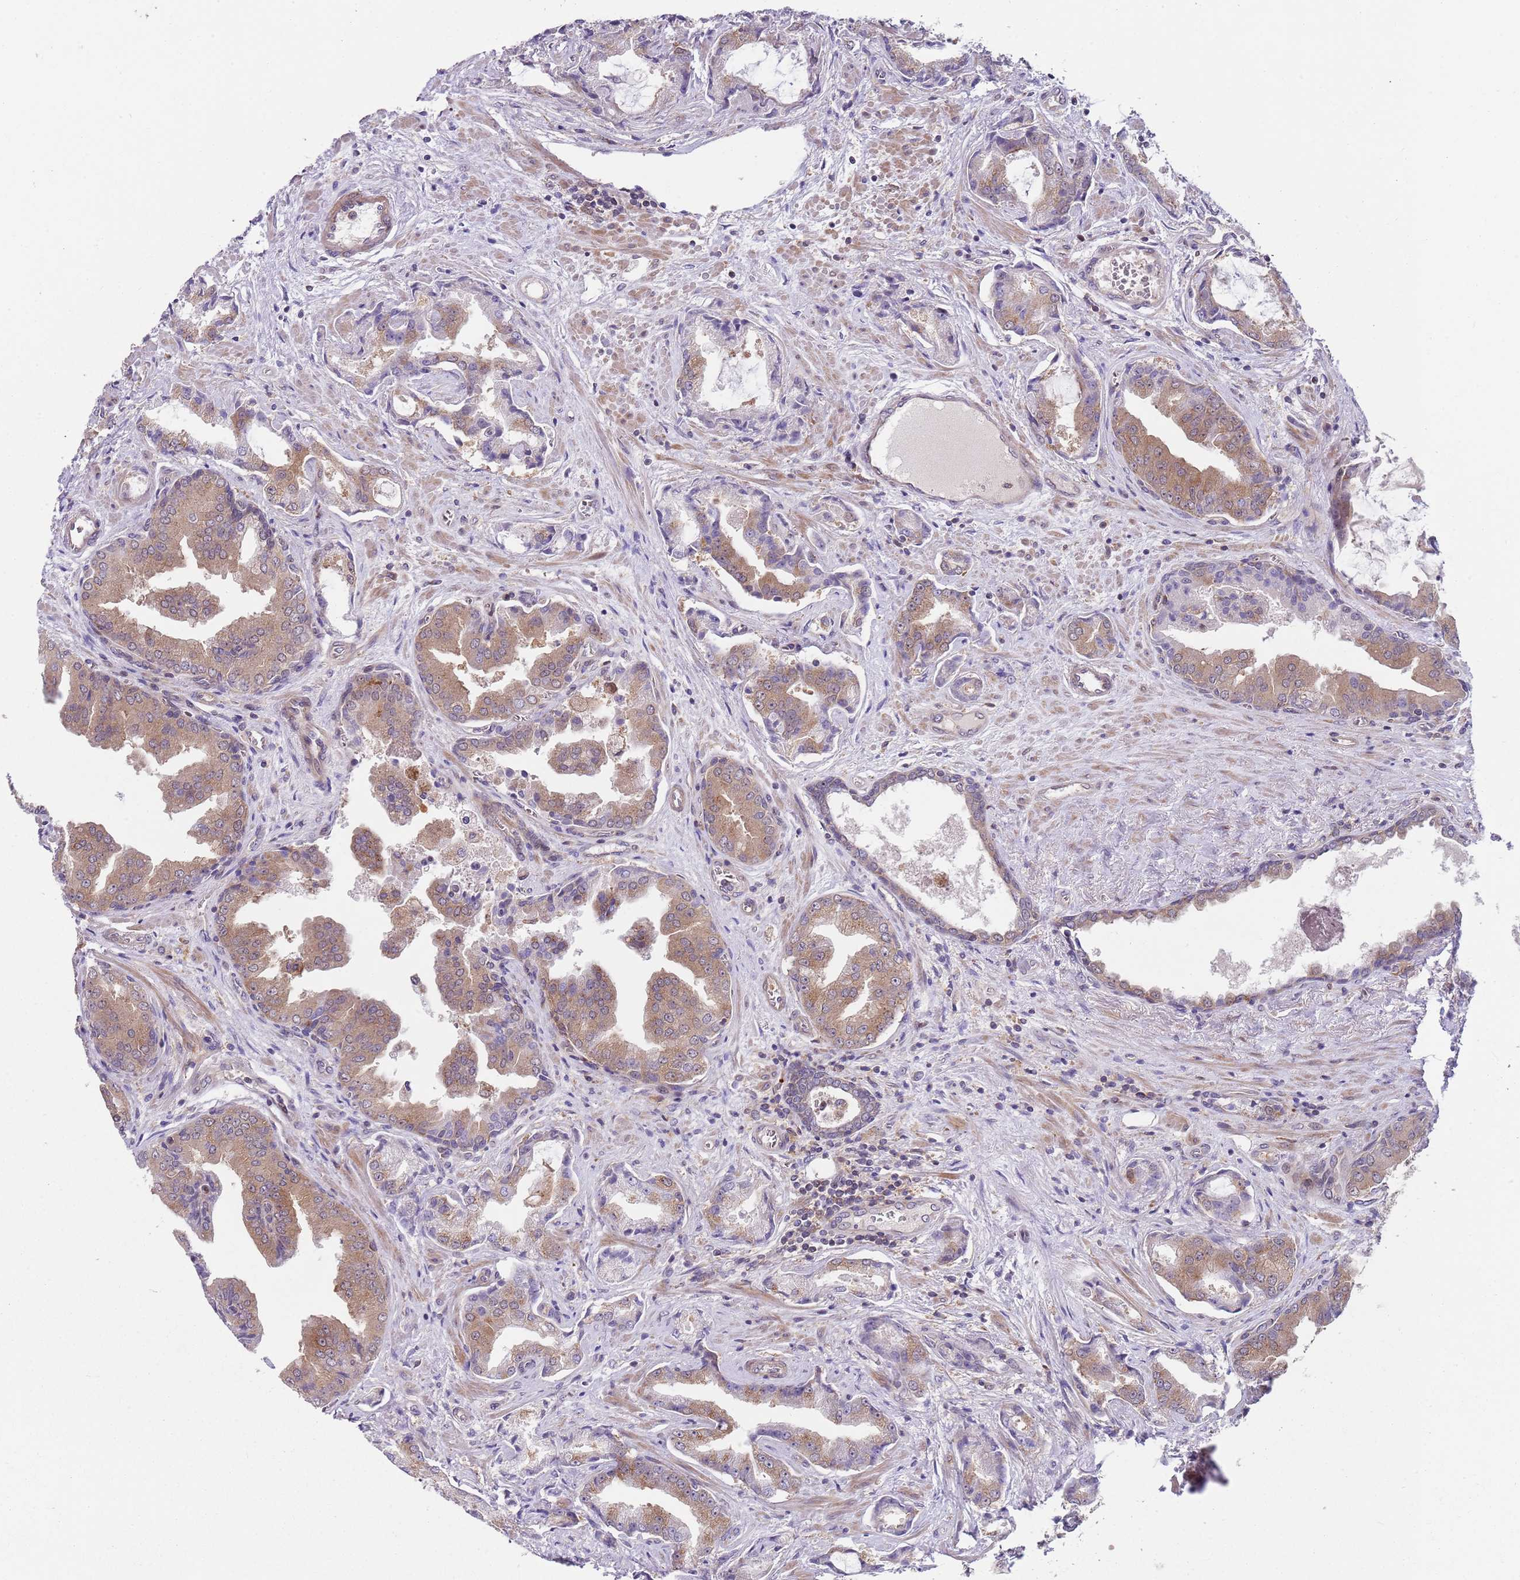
{"staining": {"intensity": "moderate", "quantity": "25%-75%", "location": "cytoplasmic/membranous"}, "tissue": "prostate cancer", "cell_type": "Tumor cells", "image_type": "cancer", "snomed": [{"axis": "morphology", "description": "Adenocarcinoma, High grade"}, {"axis": "topography", "description": "Prostate"}], "caption": "A histopathology image of human high-grade adenocarcinoma (prostate) stained for a protein displays moderate cytoplasmic/membranous brown staining in tumor cells.", "gene": "GGA1", "patient": {"sex": "male", "age": 68}}